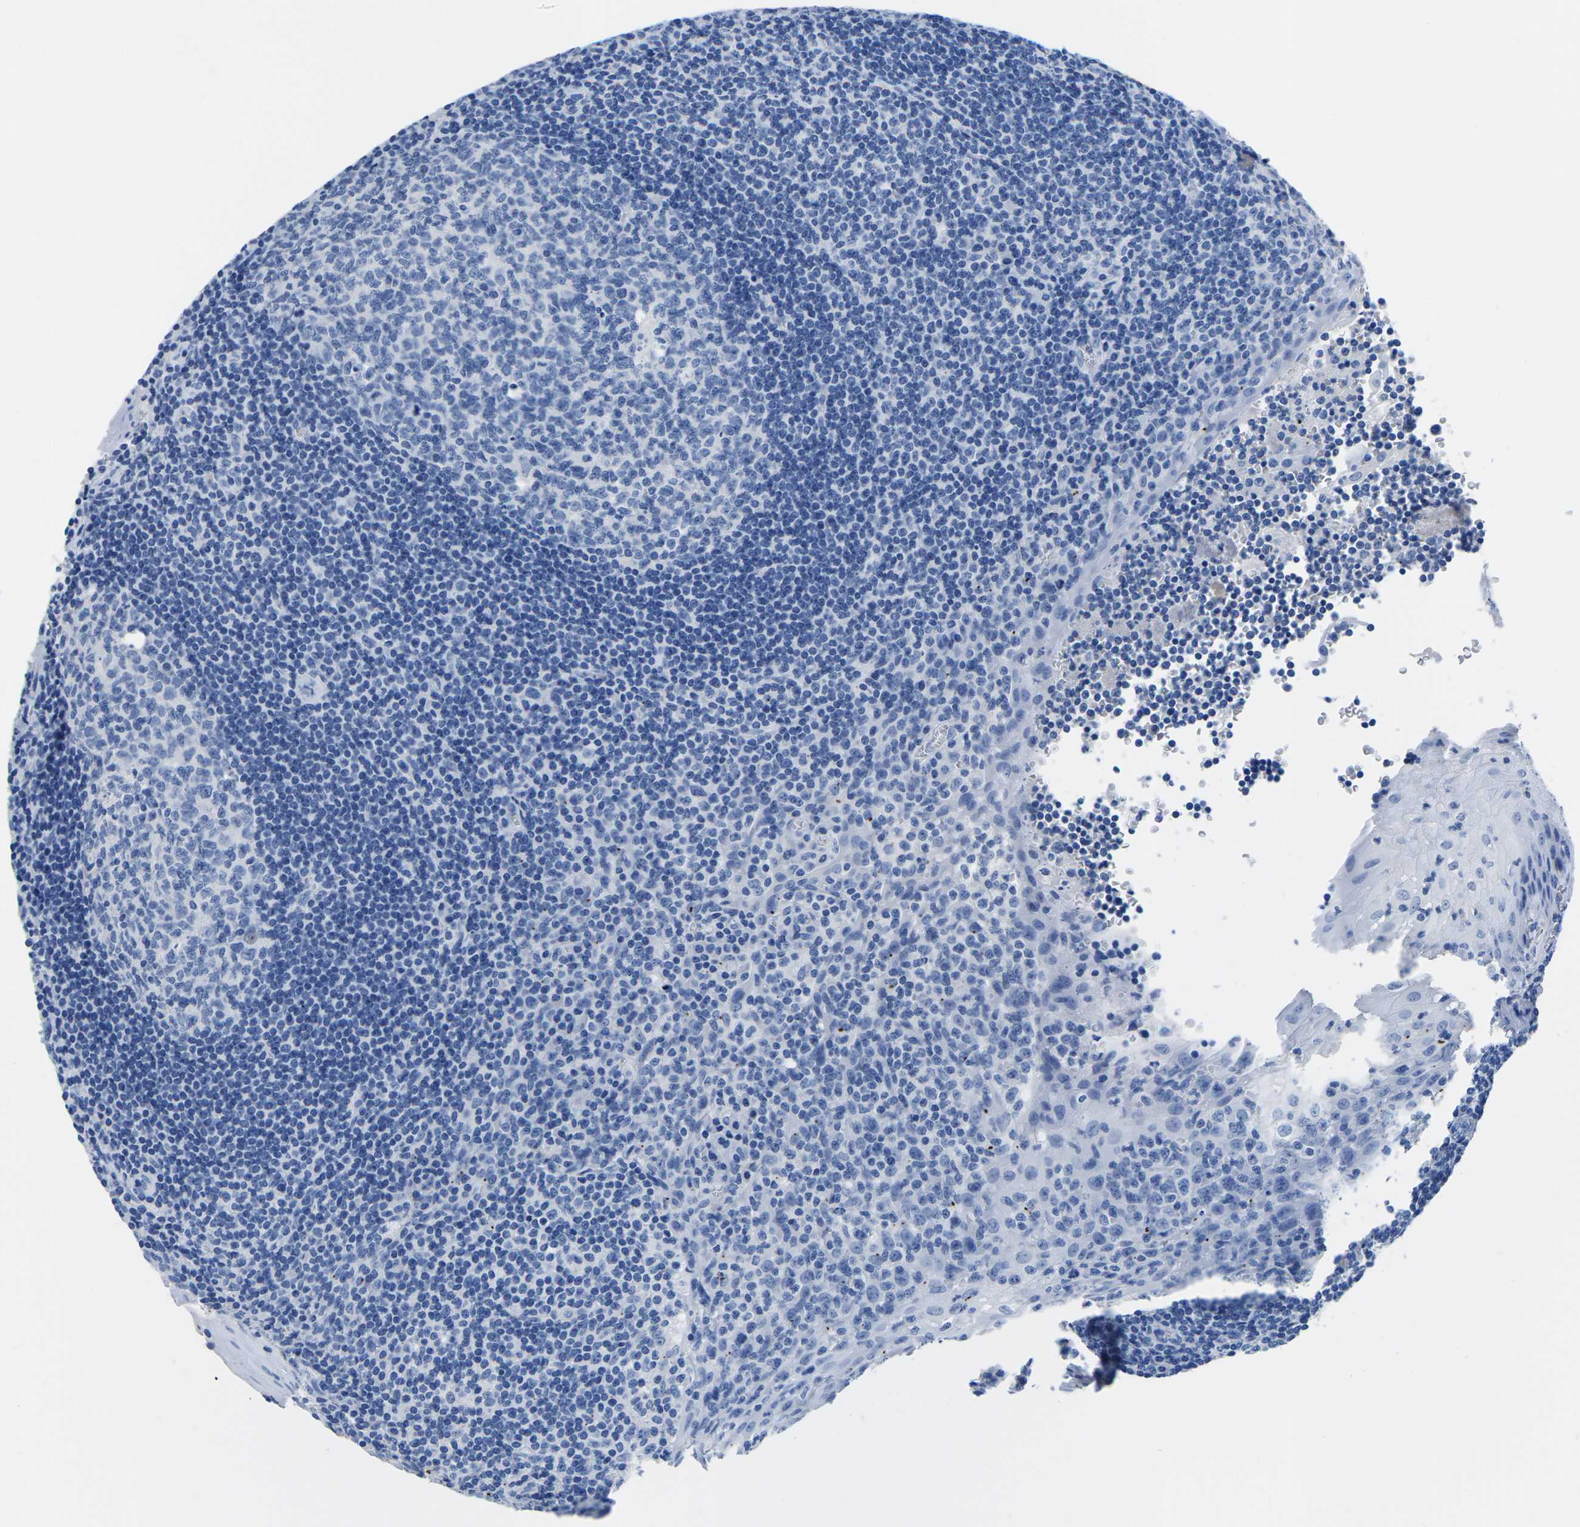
{"staining": {"intensity": "negative", "quantity": "none", "location": "none"}, "tissue": "tonsil", "cell_type": "Germinal center cells", "image_type": "normal", "snomed": [{"axis": "morphology", "description": "Normal tissue, NOS"}, {"axis": "topography", "description": "Tonsil"}], "caption": "This is a histopathology image of IHC staining of normal tonsil, which shows no expression in germinal center cells. (Immunohistochemistry, brightfield microscopy, high magnification).", "gene": "CYP1A2", "patient": {"sex": "male", "age": 37}}